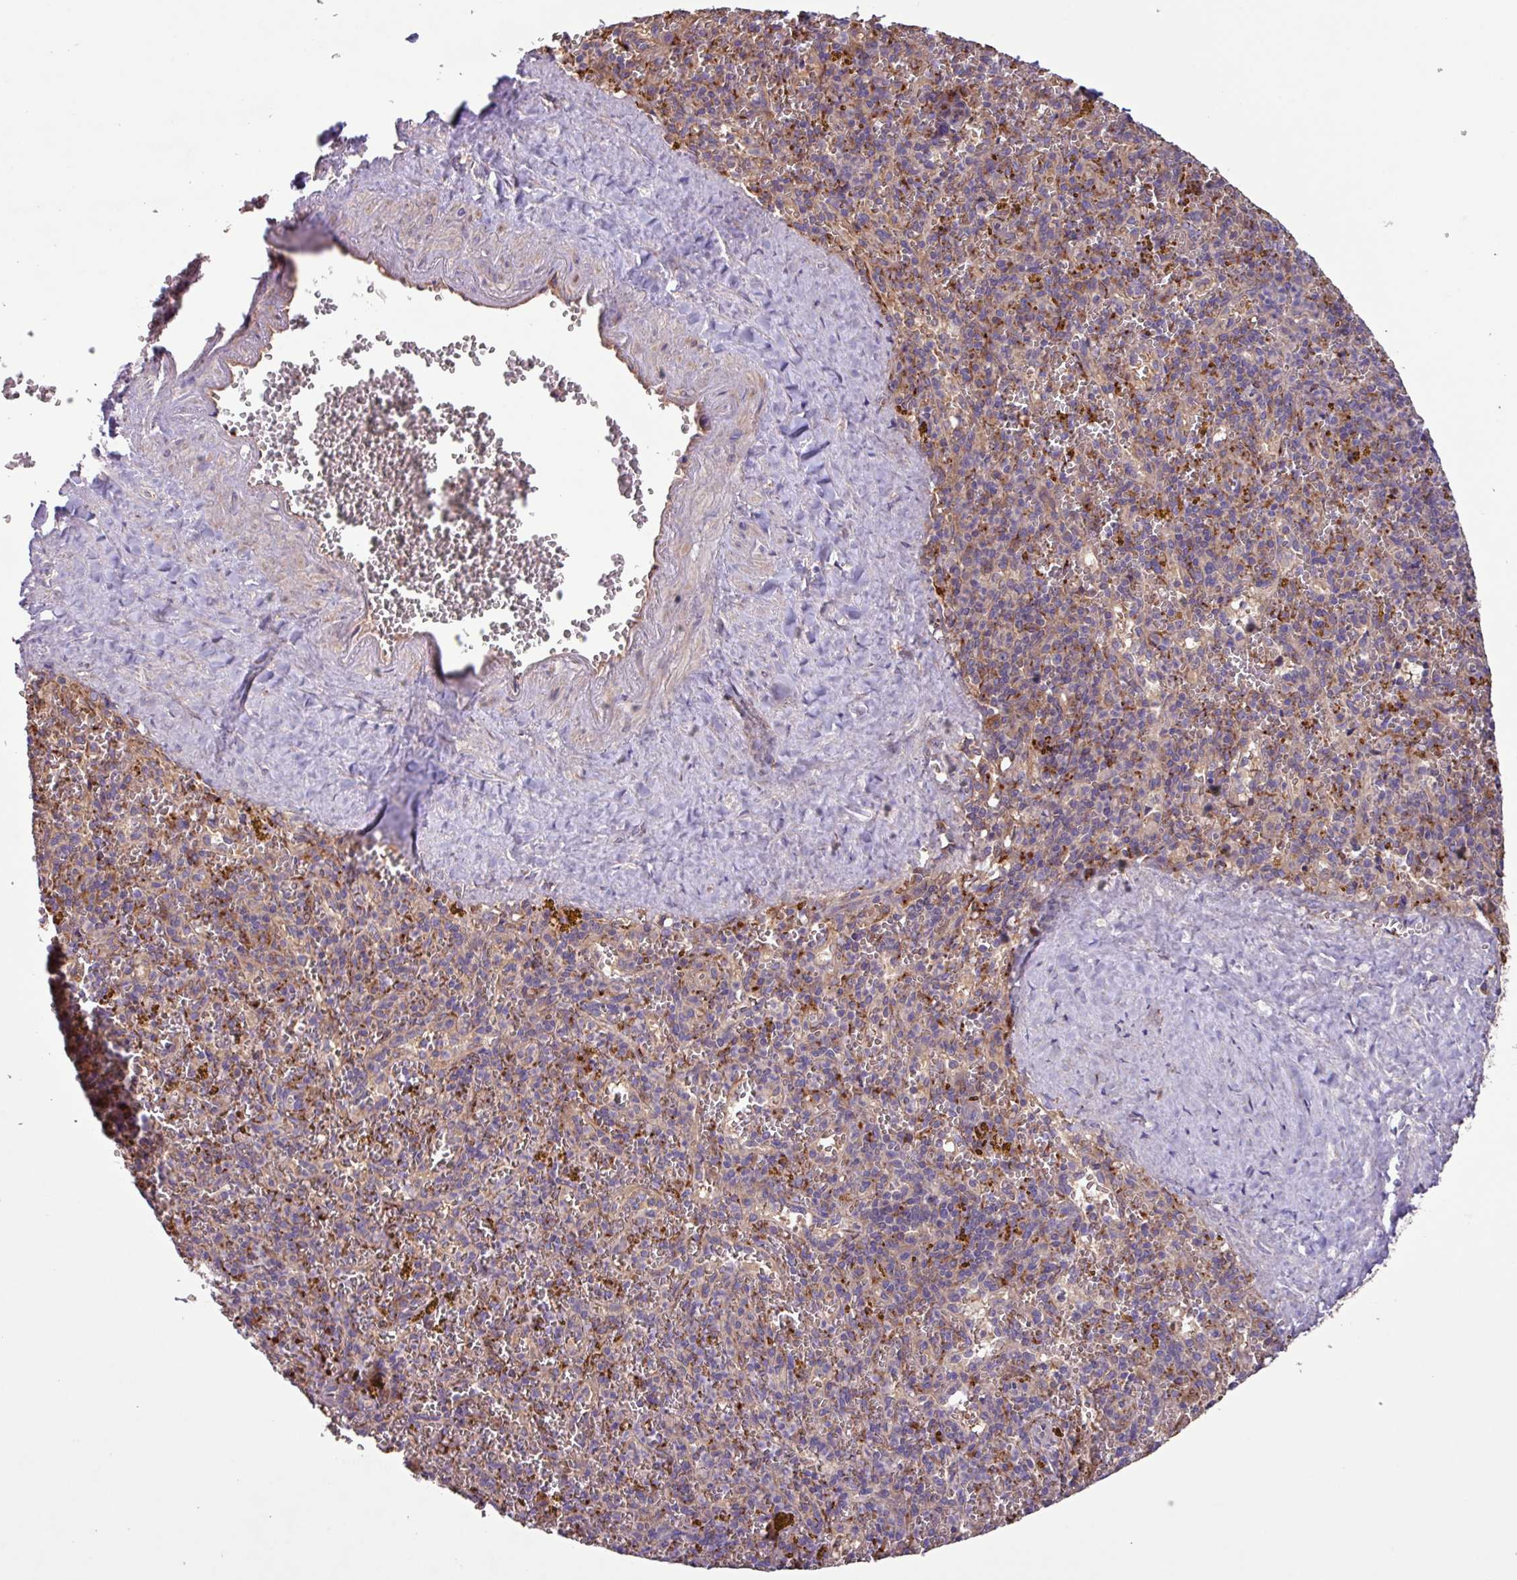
{"staining": {"intensity": "negative", "quantity": "none", "location": "none"}, "tissue": "spleen", "cell_type": "Cells in red pulp", "image_type": "normal", "snomed": [{"axis": "morphology", "description": "Normal tissue, NOS"}, {"axis": "topography", "description": "Spleen"}], "caption": "A high-resolution micrograph shows immunohistochemistry (IHC) staining of unremarkable spleen, which displays no significant expression in cells in red pulp. (DAB IHC visualized using brightfield microscopy, high magnification).", "gene": "PTPRQ", "patient": {"sex": "male", "age": 57}}